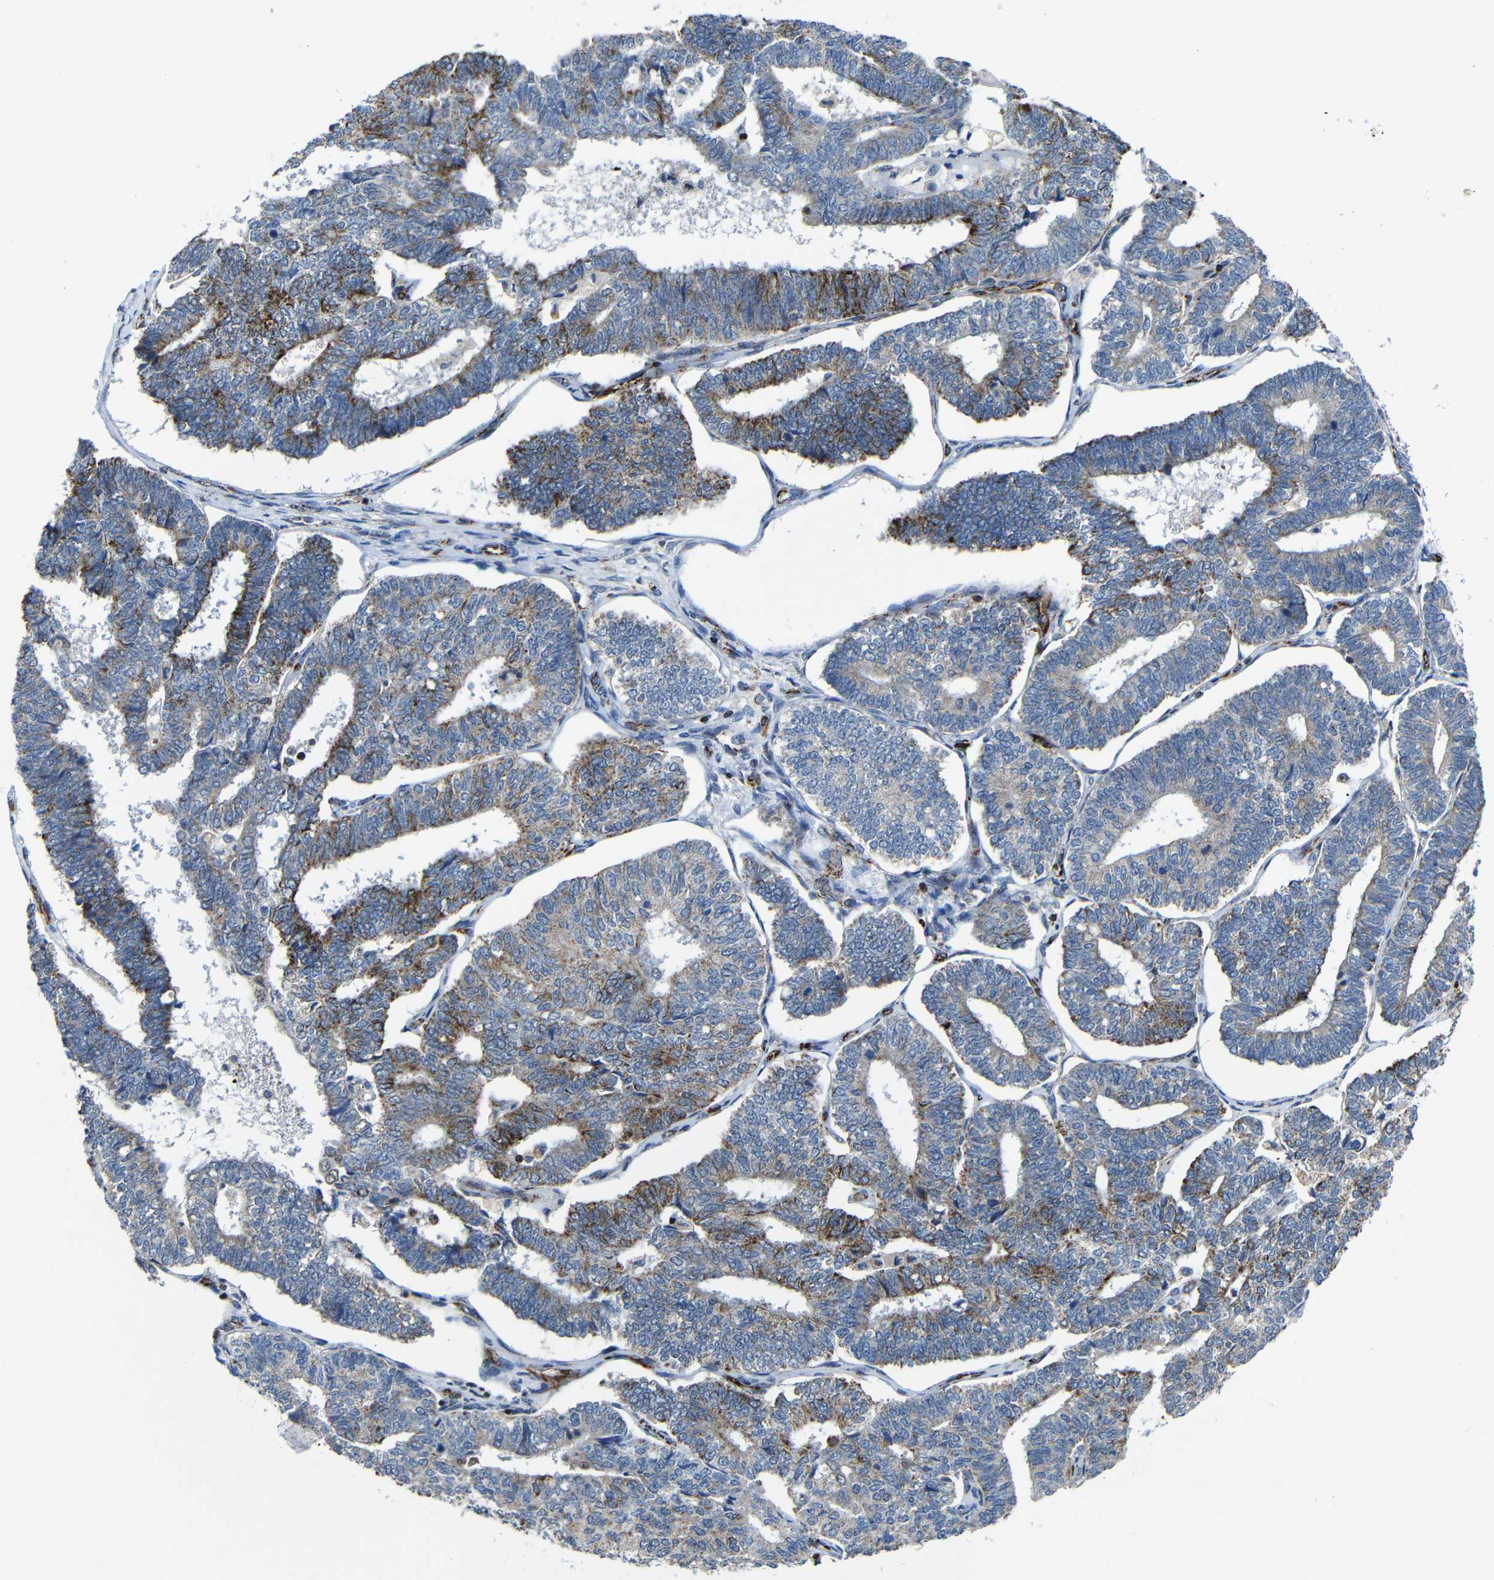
{"staining": {"intensity": "moderate", "quantity": "25%-75%", "location": "cytoplasmic/membranous"}, "tissue": "endometrial cancer", "cell_type": "Tumor cells", "image_type": "cancer", "snomed": [{"axis": "morphology", "description": "Adenocarcinoma, NOS"}, {"axis": "topography", "description": "Endometrium"}], "caption": "The histopathology image demonstrates immunohistochemical staining of endometrial cancer (adenocarcinoma). There is moderate cytoplasmic/membranous positivity is identified in about 25%-75% of tumor cells. (brown staining indicates protein expression, while blue staining denotes nuclei).", "gene": "CA5B", "patient": {"sex": "female", "age": 70}}